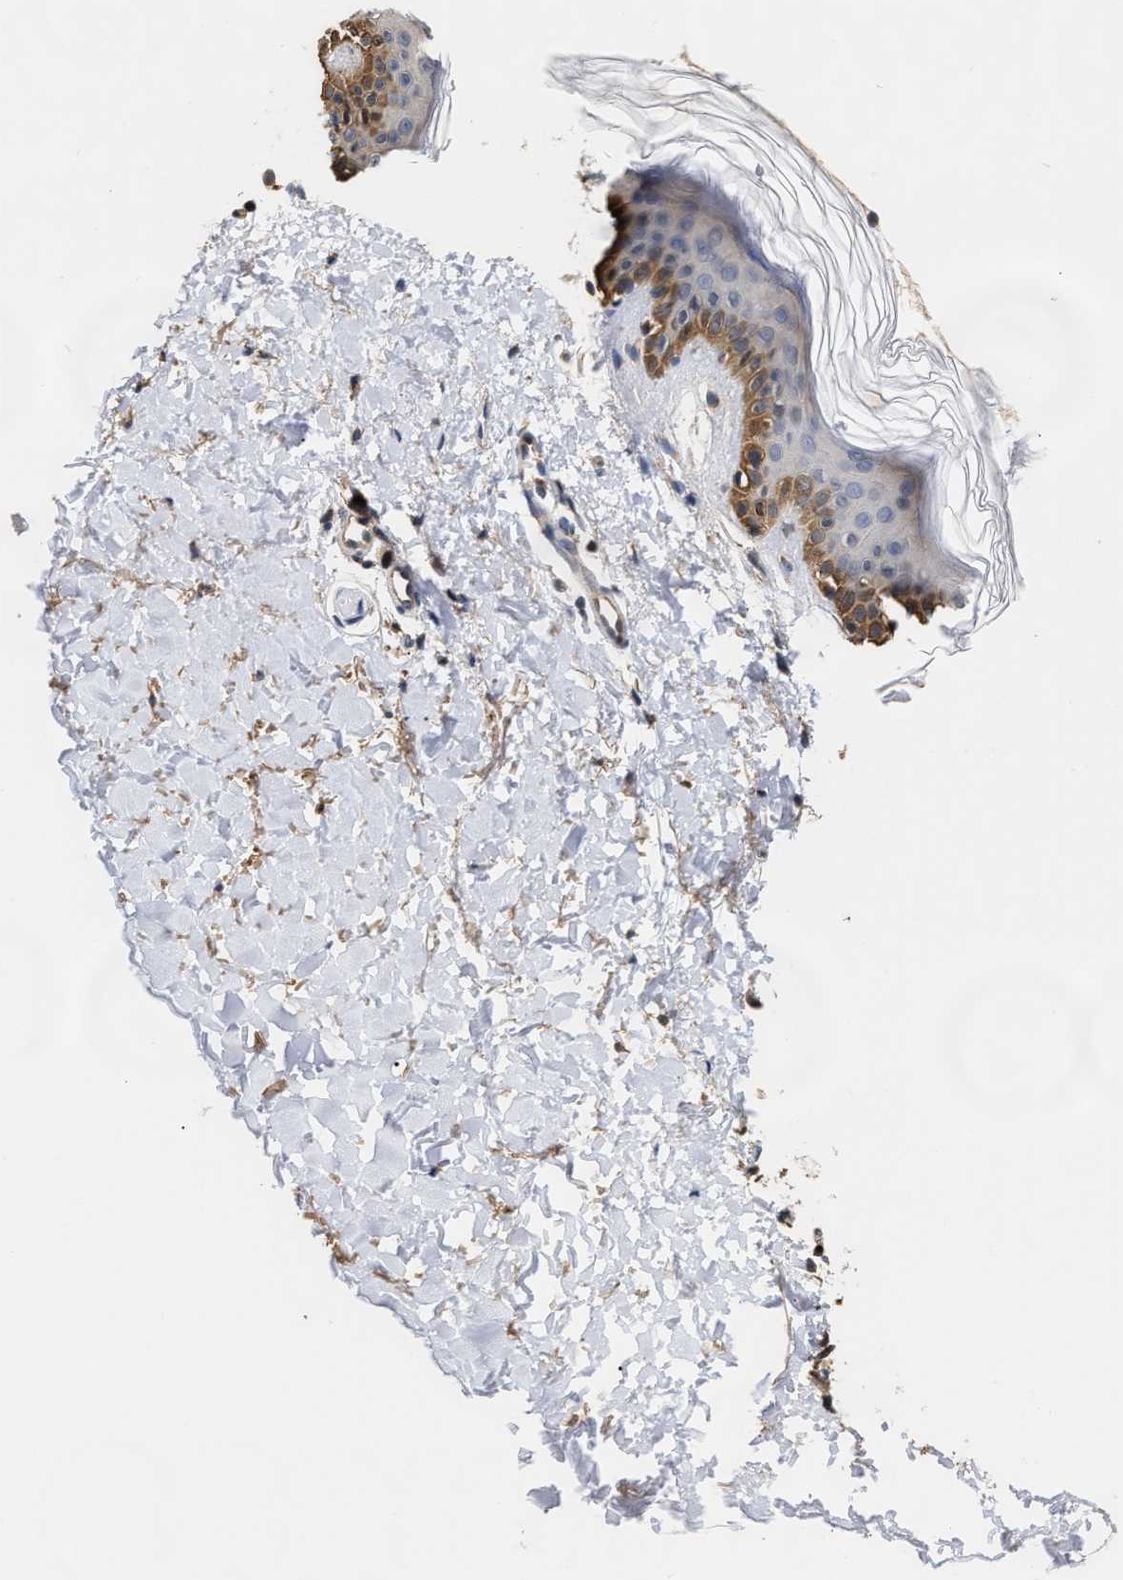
{"staining": {"intensity": "weak", "quantity": "25%-75%", "location": "cytoplasmic/membranous"}, "tissue": "skin", "cell_type": "Fibroblasts", "image_type": "normal", "snomed": [{"axis": "morphology", "description": "Normal tissue, NOS"}, {"axis": "topography", "description": "Skin"}], "caption": "Weak cytoplasmic/membranous positivity is present in approximately 25%-75% of fibroblasts in benign skin. (Brightfield microscopy of DAB IHC at high magnification).", "gene": "GOSR1", "patient": {"sex": "male", "age": 40}}